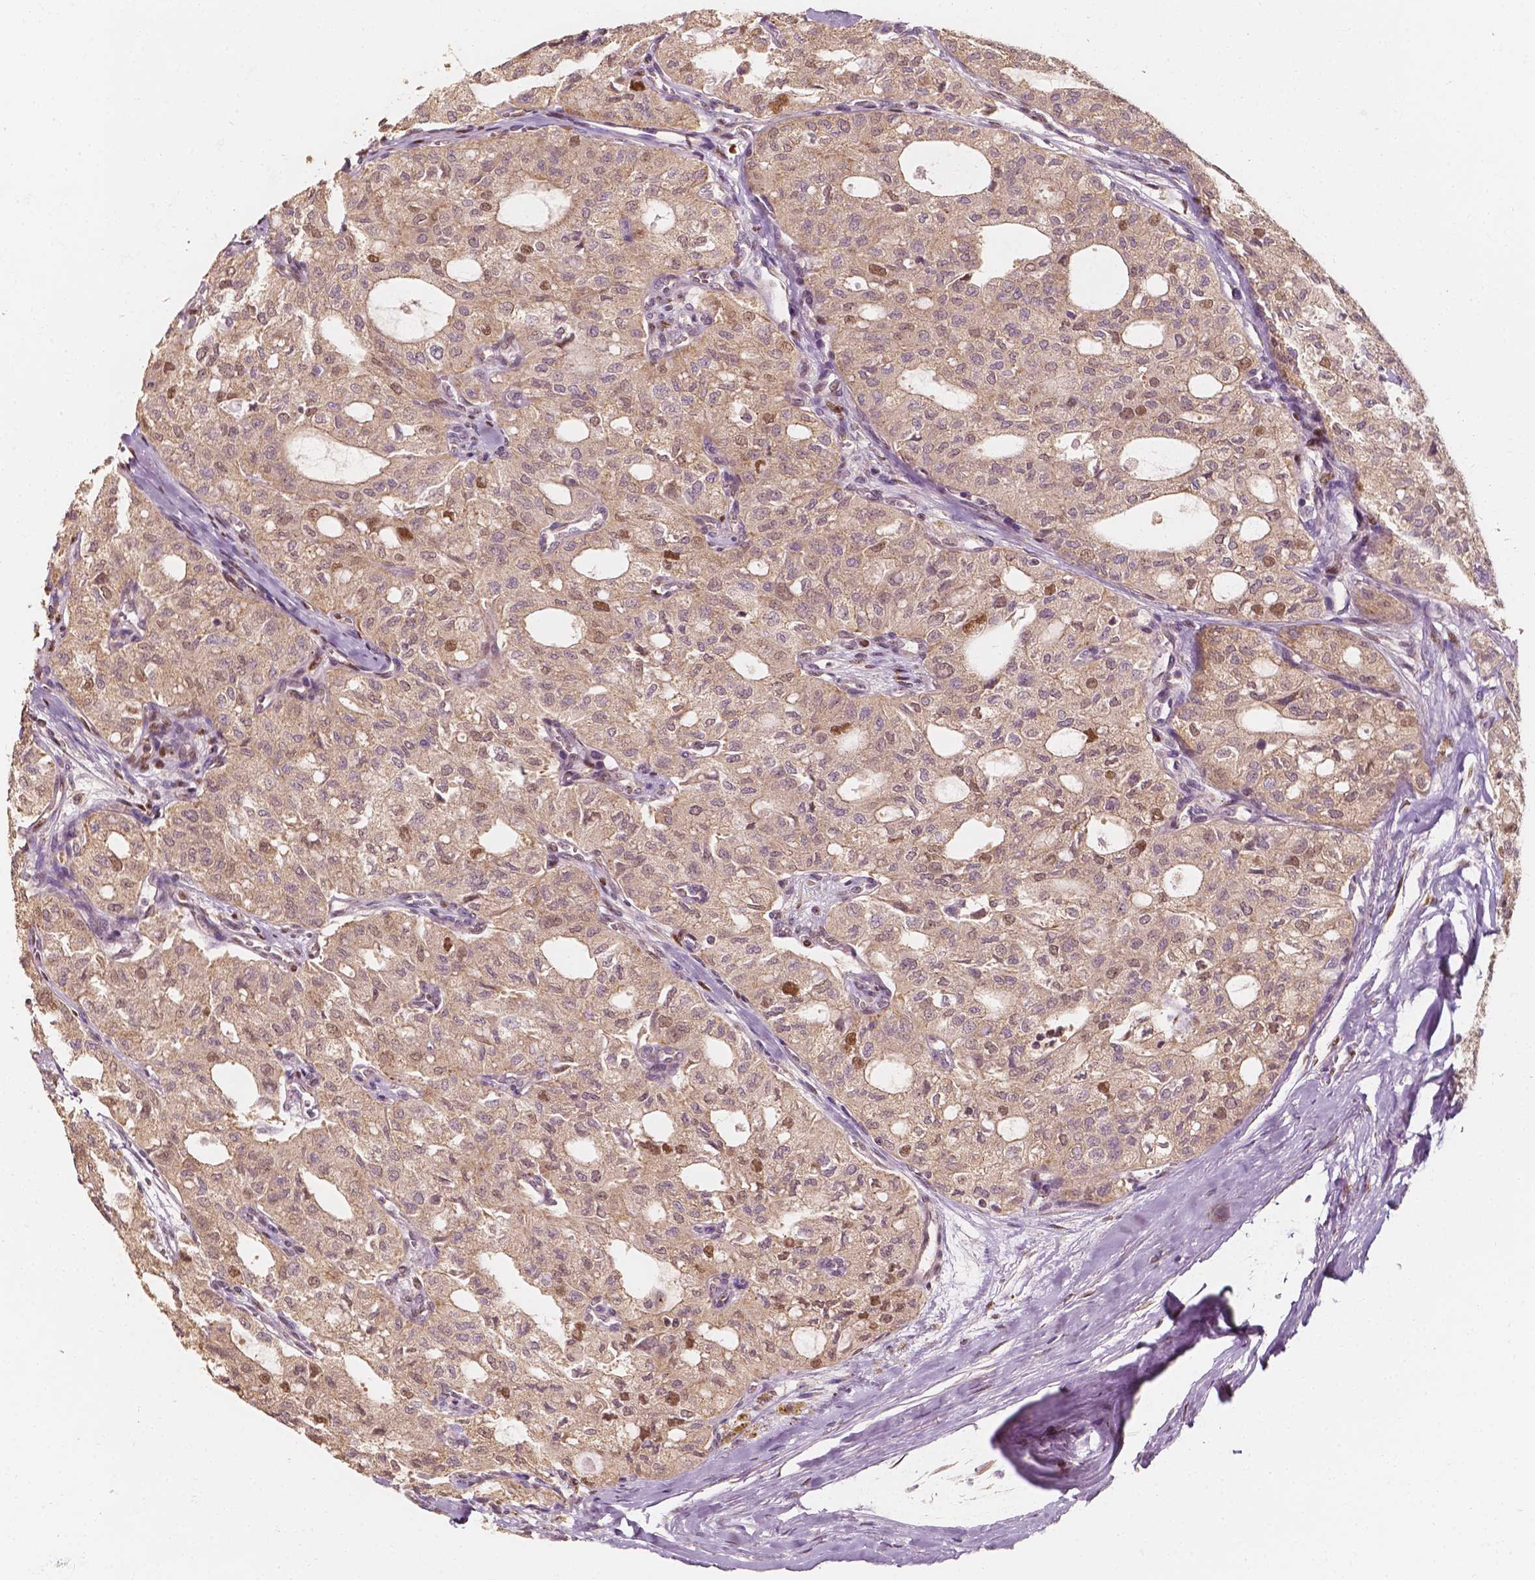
{"staining": {"intensity": "weak", "quantity": "<25%", "location": "nuclear"}, "tissue": "thyroid cancer", "cell_type": "Tumor cells", "image_type": "cancer", "snomed": [{"axis": "morphology", "description": "Follicular adenoma carcinoma, NOS"}, {"axis": "topography", "description": "Thyroid gland"}], "caption": "This histopathology image is of thyroid cancer stained with immunohistochemistry (IHC) to label a protein in brown with the nuclei are counter-stained blue. There is no expression in tumor cells.", "gene": "TBC1D17", "patient": {"sex": "male", "age": 75}}